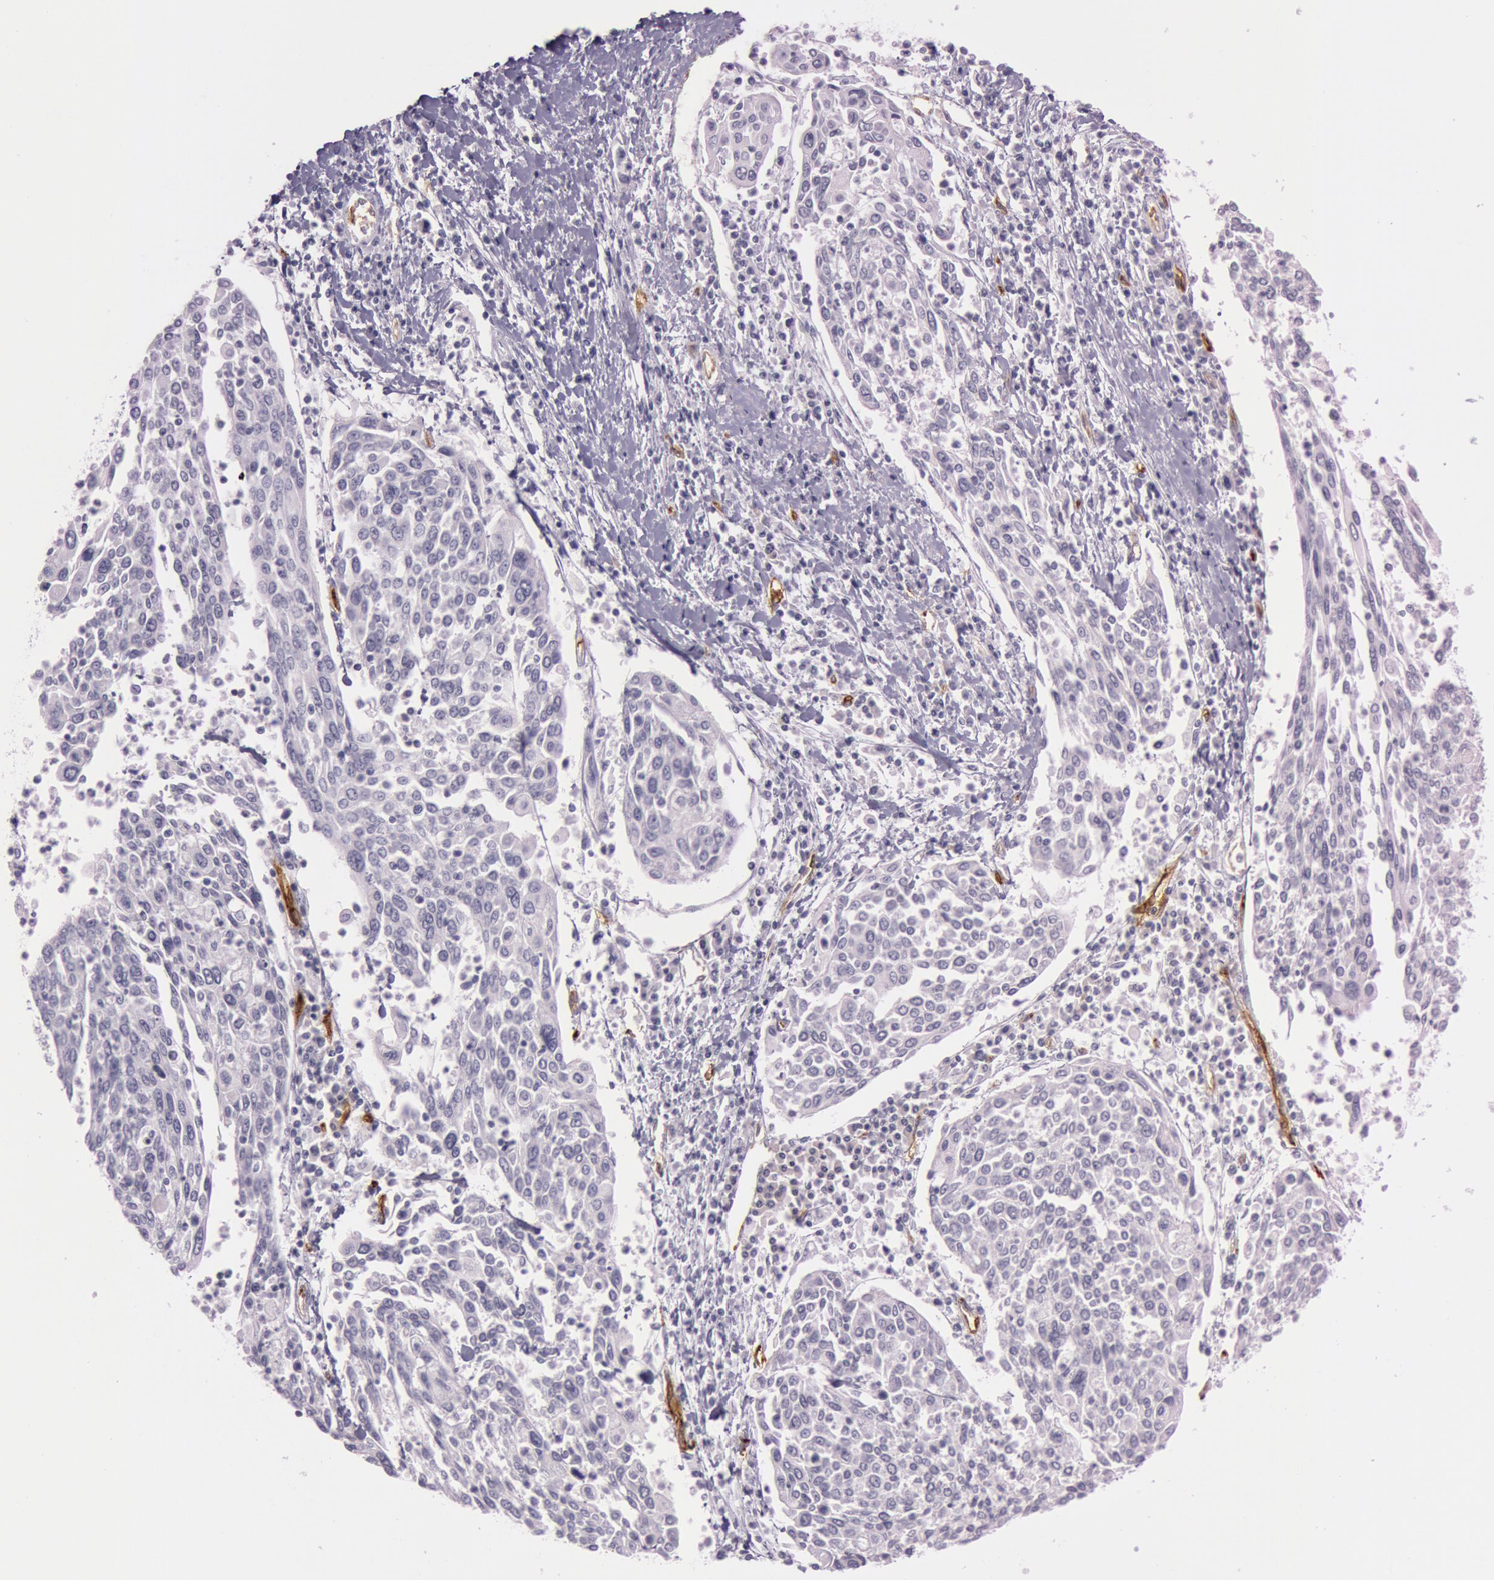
{"staining": {"intensity": "negative", "quantity": "none", "location": "none"}, "tissue": "cervical cancer", "cell_type": "Tumor cells", "image_type": "cancer", "snomed": [{"axis": "morphology", "description": "Squamous cell carcinoma, NOS"}, {"axis": "topography", "description": "Cervix"}], "caption": "A photomicrograph of cervical squamous cell carcinoma stained for a protein reveals no brown staining in tumor cells.", "gene": "FOLH1", "patient": {"sex": "female", "age": 40}}